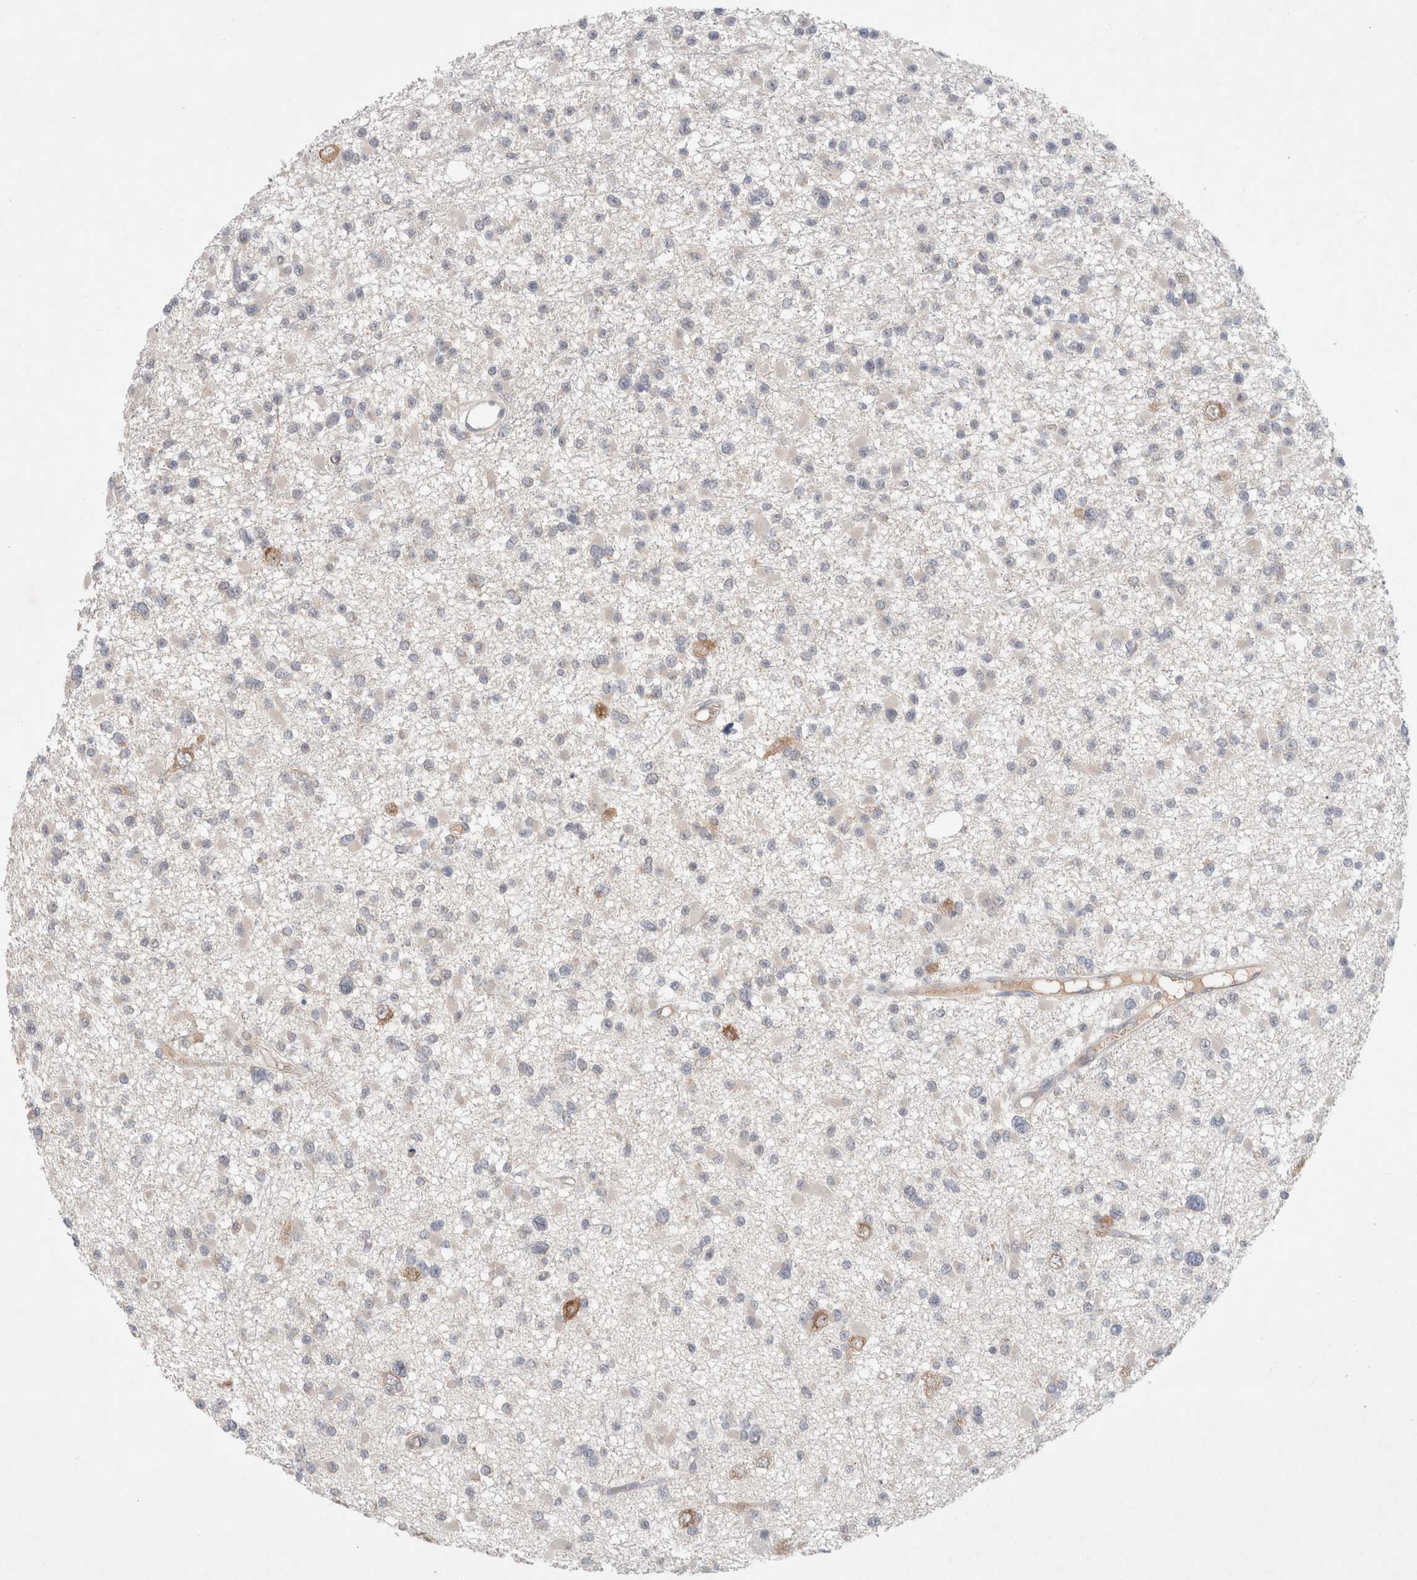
{"staining": {"intensity": "weak", "quantity": "<25%", "location": "cytoplasmic/membranous"}, "tissue": "glioma", "cell_type": "Tumor cells", "image_type": "cancer", "snomed": [{"axis": "morphology", "description": "Glioma, malignant, Low grade"}, {"axis": "topography", "description": "Brain"}], "caption": "Immunohistochemistry of human glioma shows no staining in tumor cells. The staining was performed using DAB (3,3'-diaminobenzidine) to visualize the protein expression in brown, while the nuclei were stained in blue with hematoxylin (Magnification: 20x).", "gene": "RASAL2", "patient": {"sex": "female", "age": 22}}